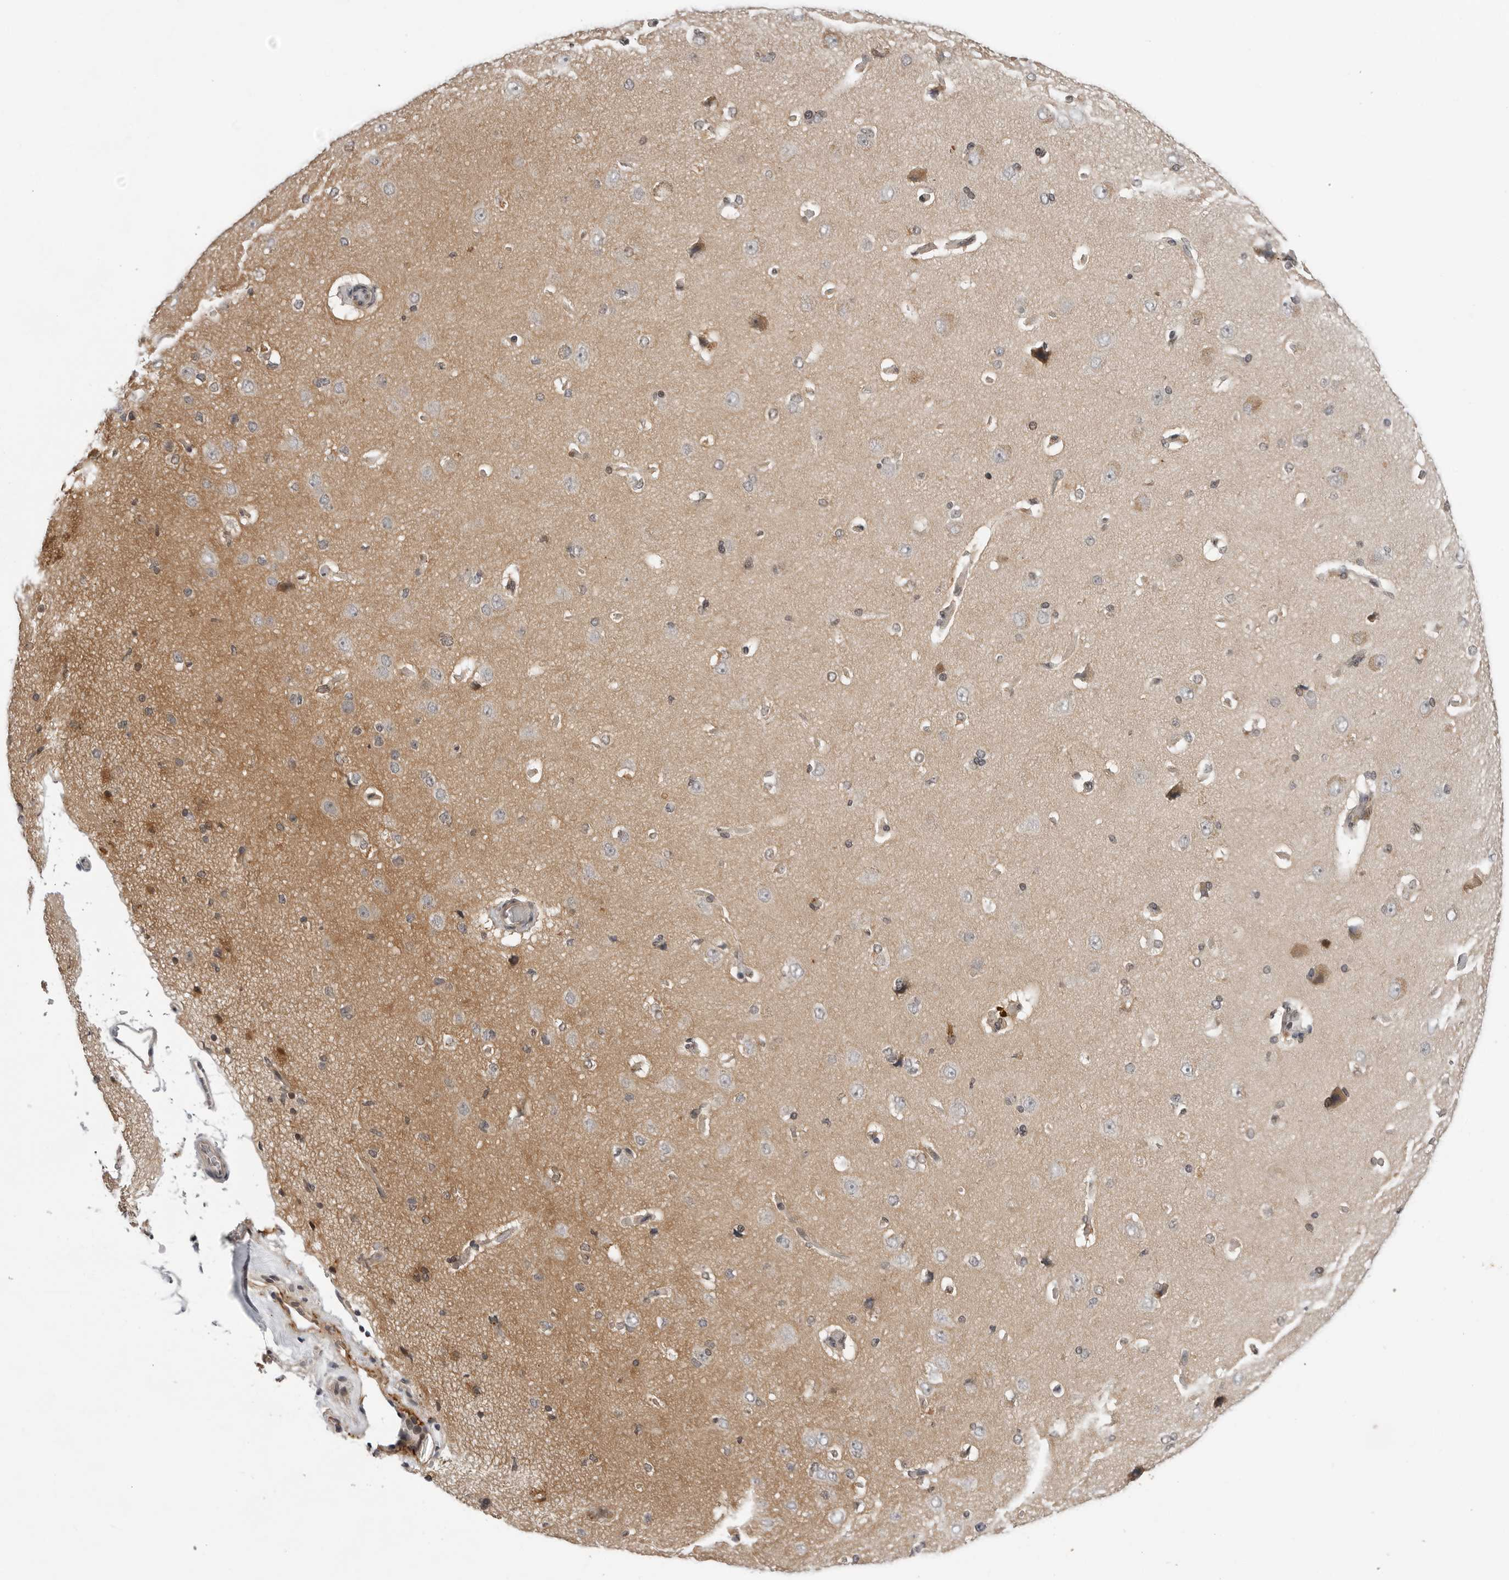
{"staining": {"intensity": "moderate", "quantity": "25%-75%", "location": "cytoplasmic/membranous"}, "tissue": "cerebral cortex", "cell_type": "Endothelial cells", "image_type": "normal", "snomed": [{"axis": "morphology", "description": "Normal tissue, NOS"}, {"axis": "topography", "description": "Cerebral cortex"}], "caption": "Immunohistochemical staining of unremarkable cerebral cortex exhibits 25%-75% levels of moderate cytoplasmic/membranous protein expression in about 25%-75% of endothelial cells. The staining was performed using DAB (3,3'-diaminobenzidine) to visualize the protein expression in brown, while the nuclei were stained in blue with hematoxylin (Magnification: 20x).", "gene": "KIAA1614", "patient": {"sex": "male", "age": 62}}